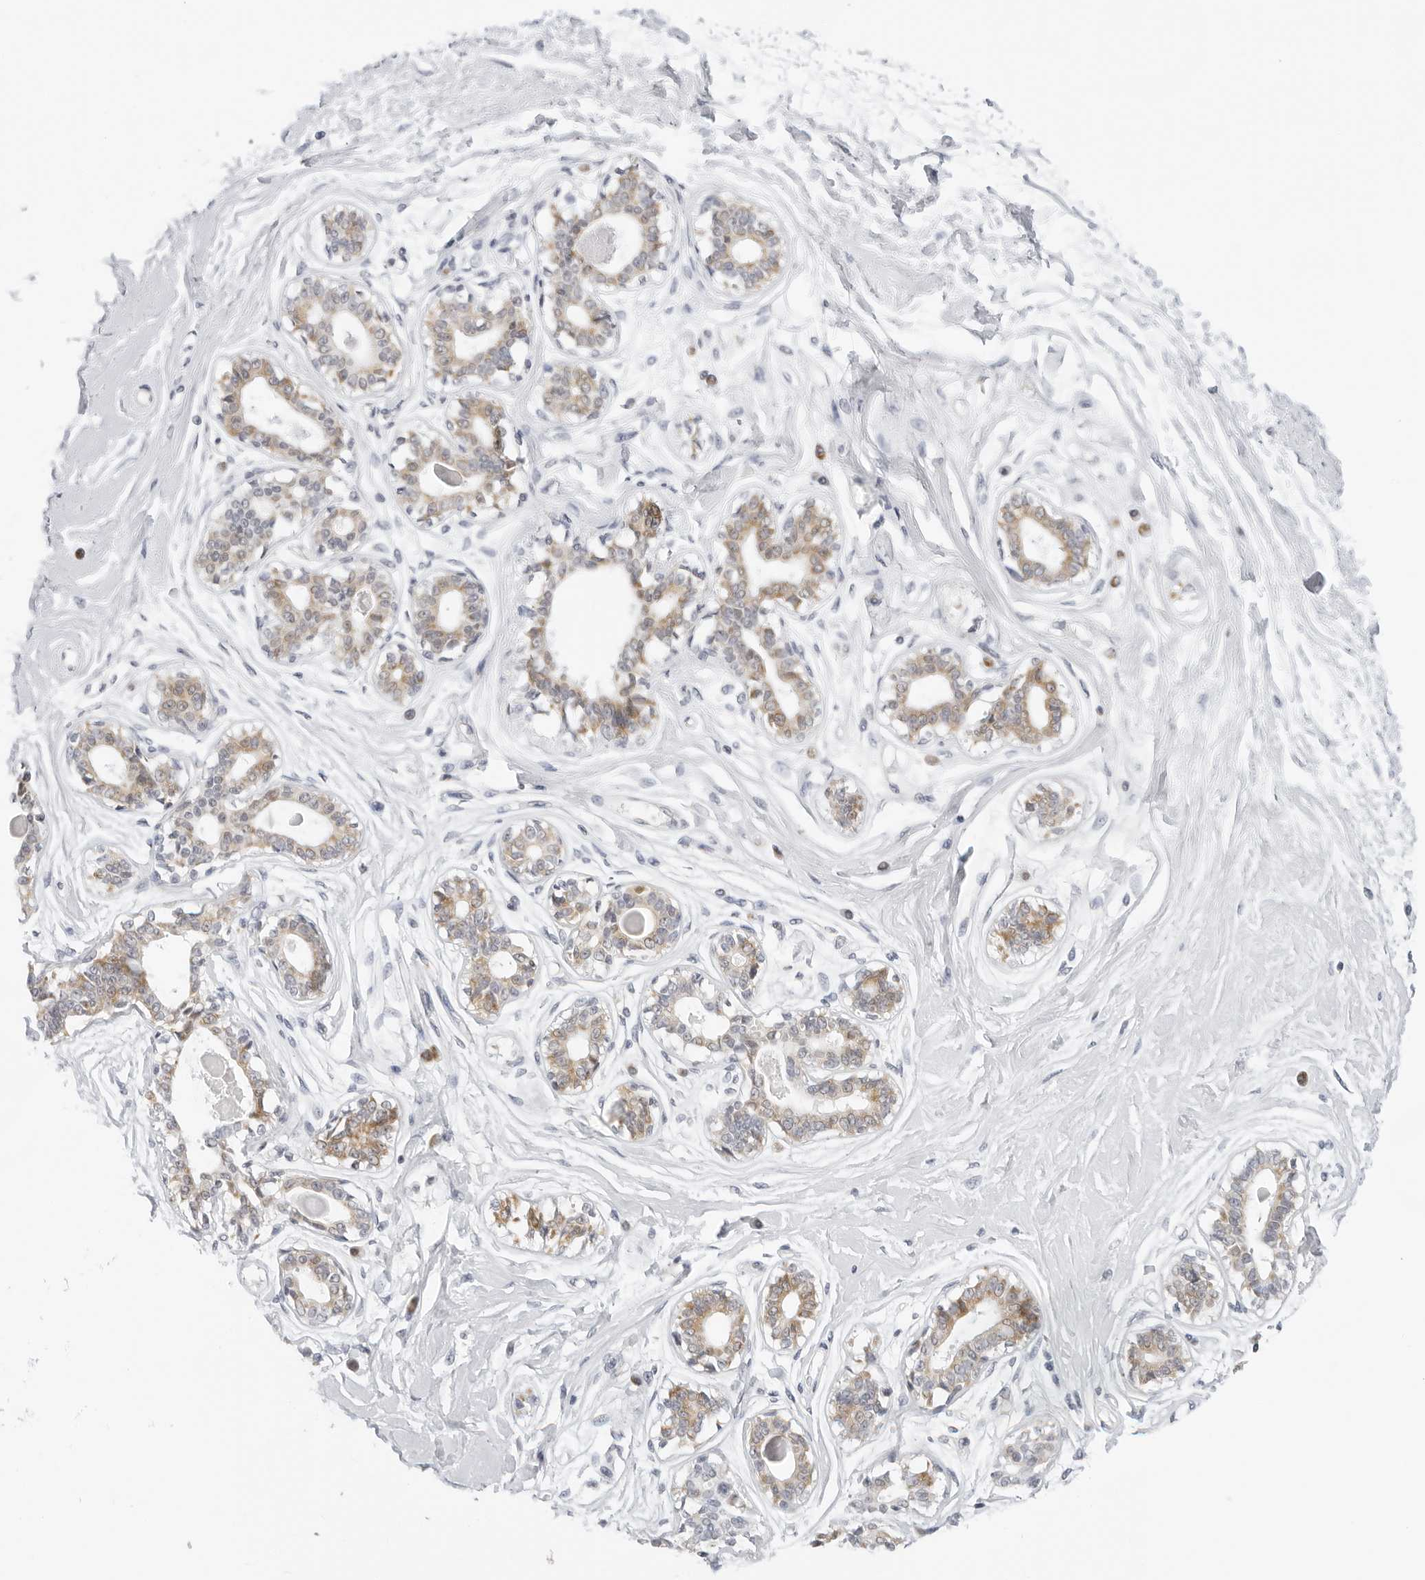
{"staining": {"intensity": "weak", "quantity": "<25%", "location": "cytoplasmic/membranous"}, "tissue": "breast", "cell_type": "Adipocytes", "image_type": "normal", "snomed": [{"axis": "morphology", "description": "Normal tissue, NOS"}, {"axis": "topography", "description": "Breast"}], "caption": "This is a micrograph of IHC staining of unremarkable breast, which shows no expression in adipocytes. (Brightfield microscopy of DAB IHC at high magnification).", "gene": "CIART", "patient": {"sex": "female", "age": 45}}